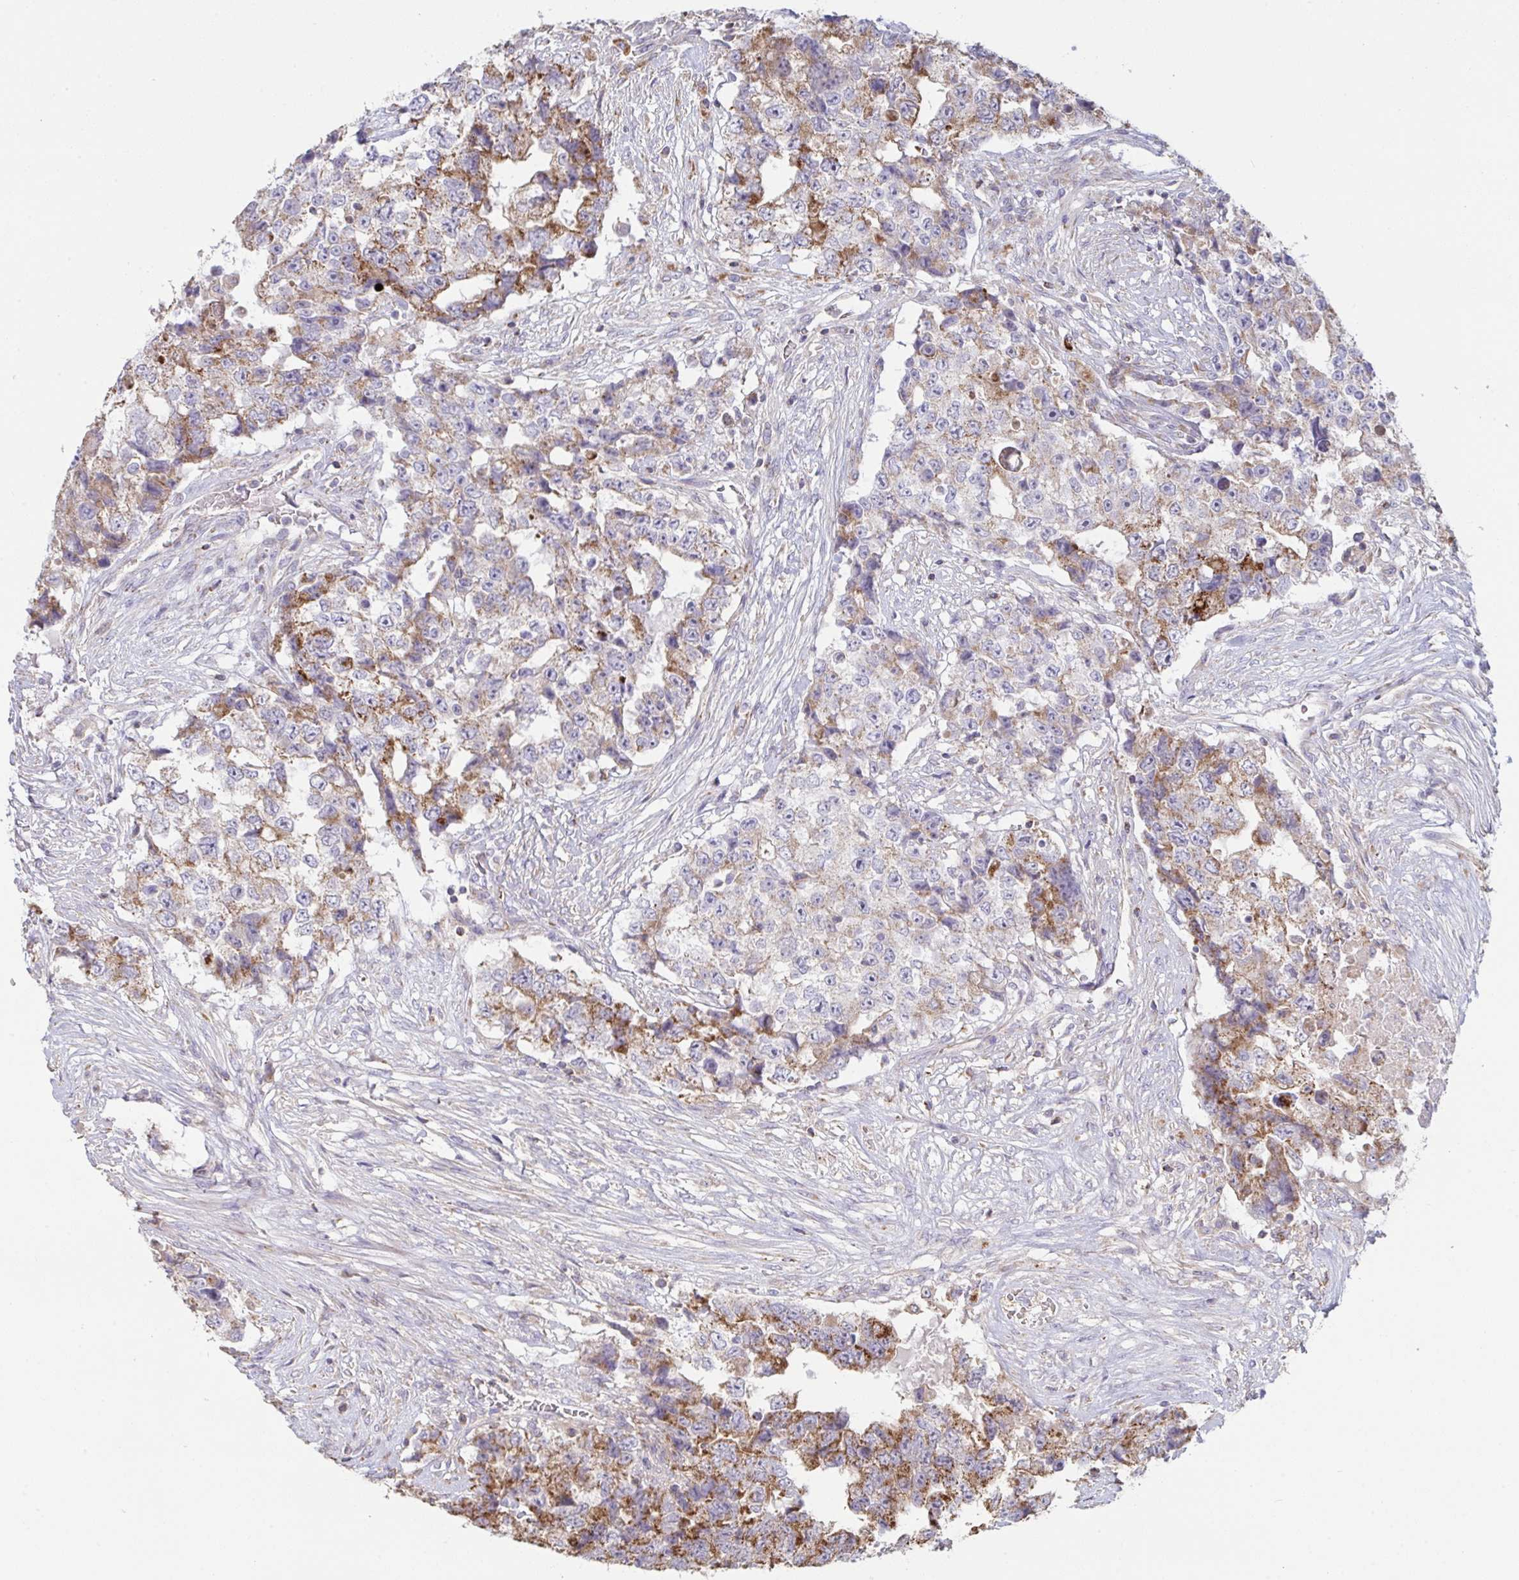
{"staining": {"intensity": "moderate", "quantity": ">75%", "location": "cytoplasmic/membranous"}, "tissue": "testis cancer", "cell_type": "Tumor cells", "image_type": "cancer", "snomed": [{"axis": "morphology", "description": "Carcinoma, Embryonal, NOS"}, {"axis": "topography", "description": "Testis"}], "caption": "Immunohistochemistry of human testis cancer (embryonal carcinoma) displays medium levels of moderate cytoplasmic/membranous staining in approximately >75% of tumor cells.", "gene": "MICOS10", "patient": {"sex": "male", "age": 24}}